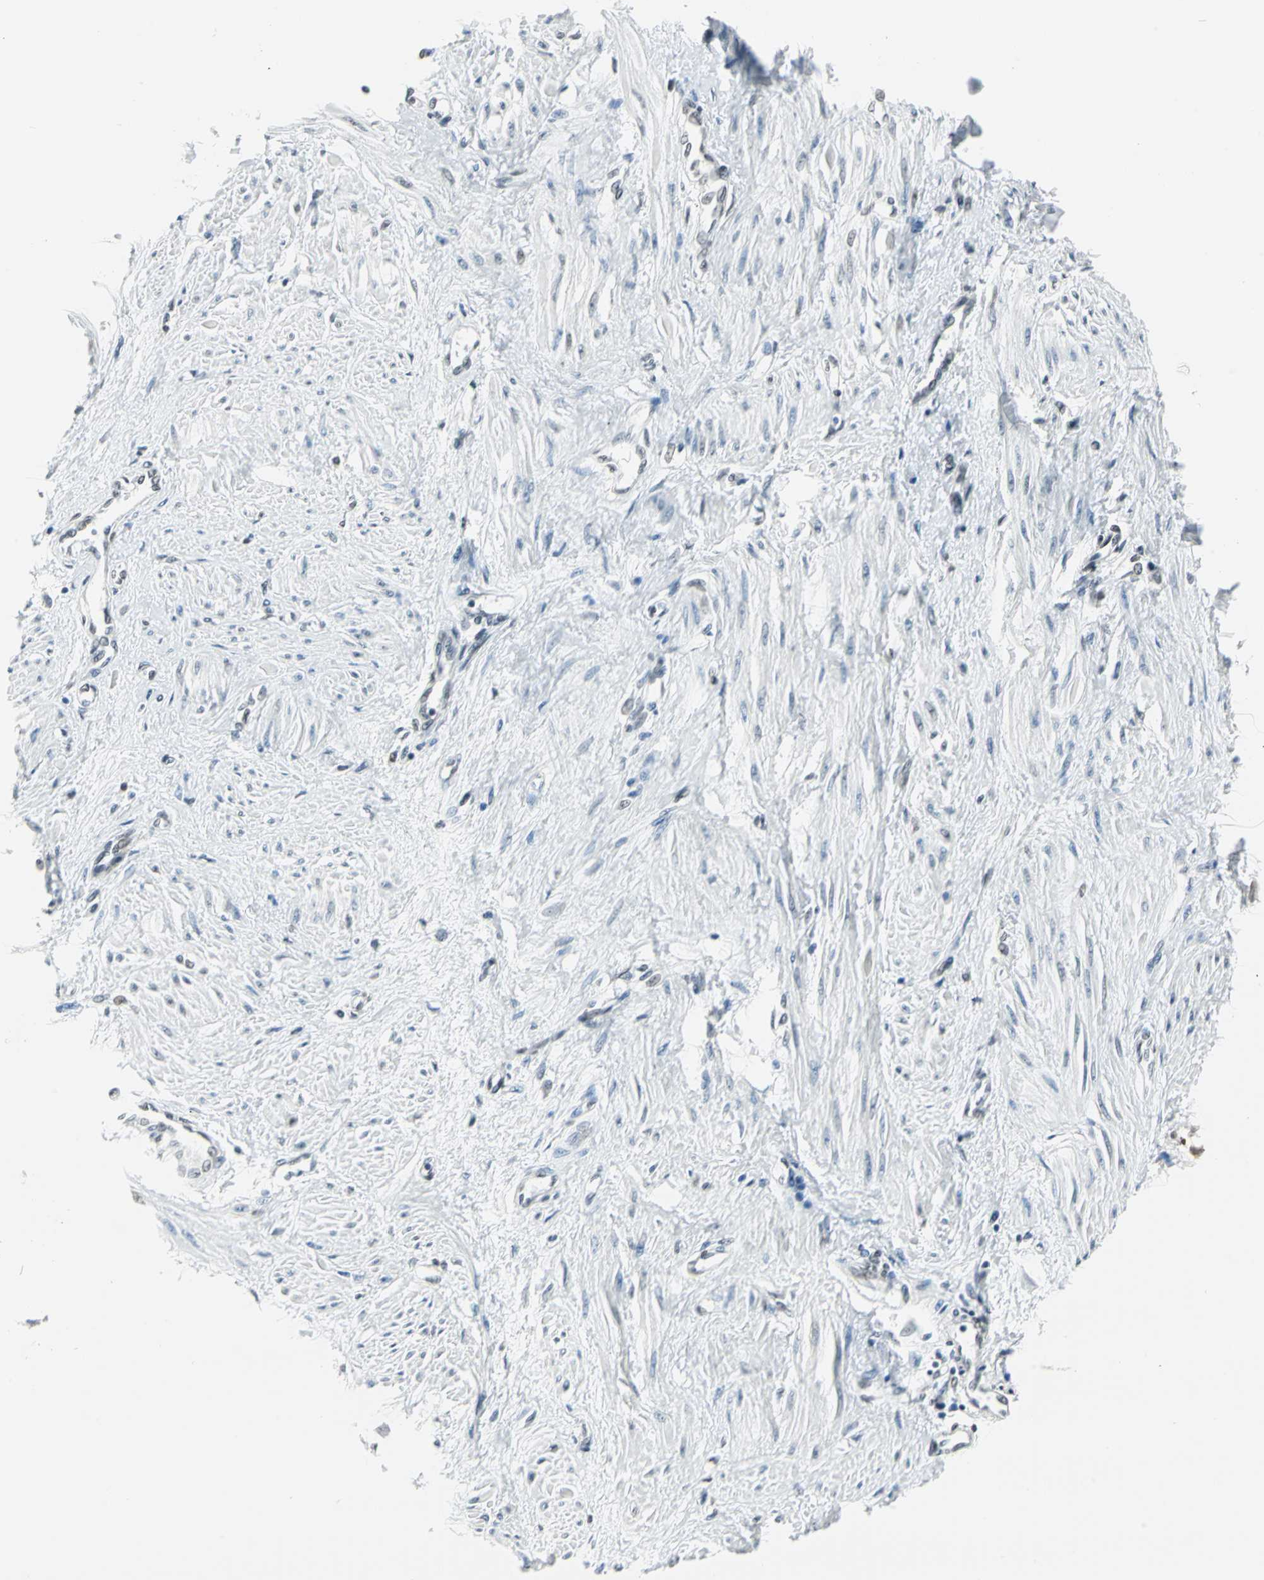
{"staining": {"intensity": "moderate", "quantity": "25%-75%", "location": "nuclear"}, "tissue": "smooth muscle", "cell_type": "Smooth muscle cells", "image_type": "normal", "snomed": [{"axis": "morphology", "description": "Normal tissue, NOS"}, {"axis": "topography", "description": "Smooth muscle"}, {"axis": "topography", "description": "Uterus"}], "caption": "Immunohistochemical staining of unremarkable human smooth muscle exhibits moderate nuclear protein positivity in about 25%-75% of smooth muscle cells.", "gene": "ADNP", "patient": {"sex": "female", "age": 39}}